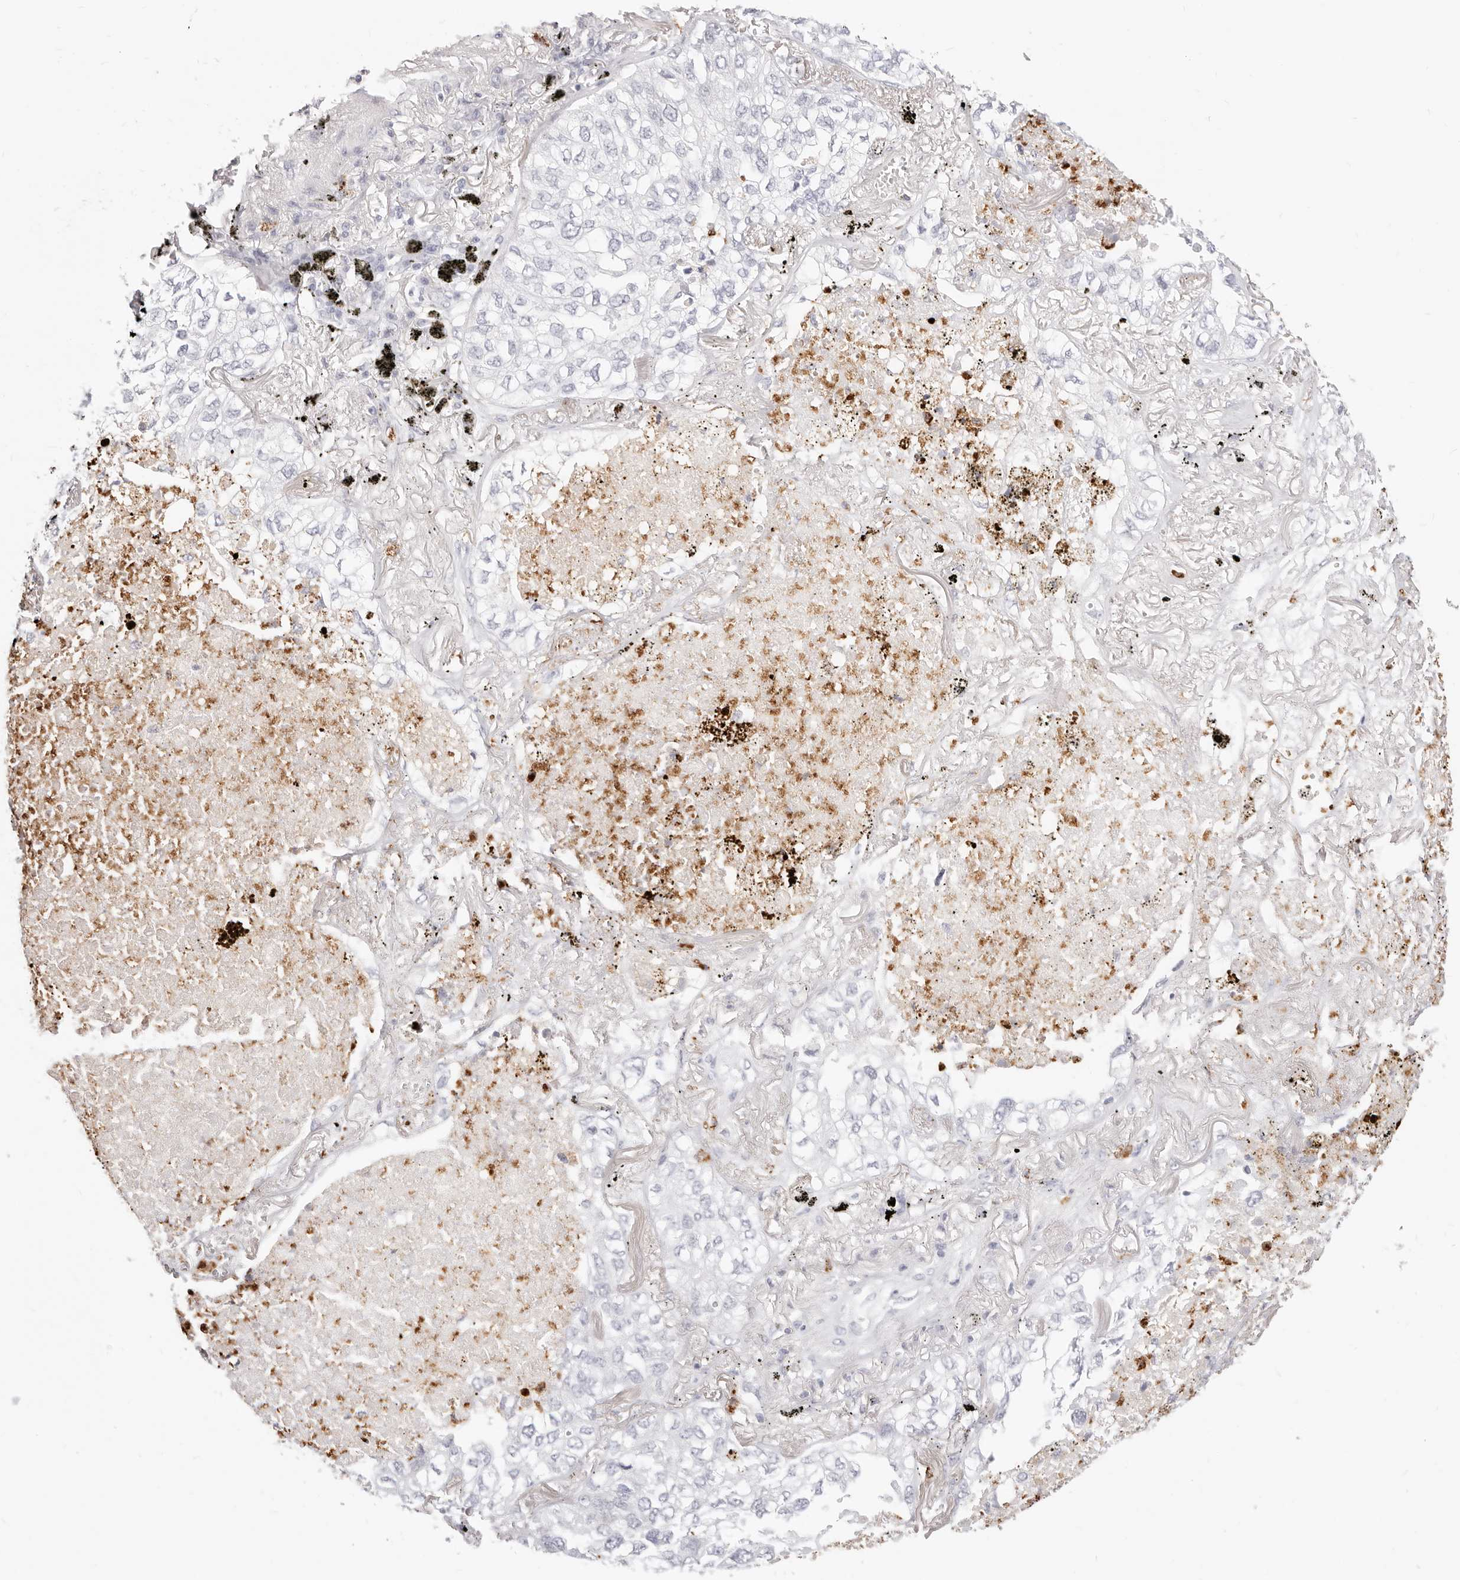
{"staining": {"intensity": "negative", "quantity": "none", "location": "none"}, "tissue": "lung cancer", "cell_type": "Tumor cells", "image_type": "cancer", "snomed": [{"axis": "morphology", "description": "Adenocarcinoma, NOS"}, {"axis": "topography", "description": "Lung"}], "caption": "High magnification brightfield microscopy of lung adenocarcinoma stained with DAB (3,3'-diaminobenzidine) (brown) and counterstained with hematoxylin (blue): tumor cells show no significant positivity.", "gene": "CAMP", "patient": {"sex": "male", "age": 65}}